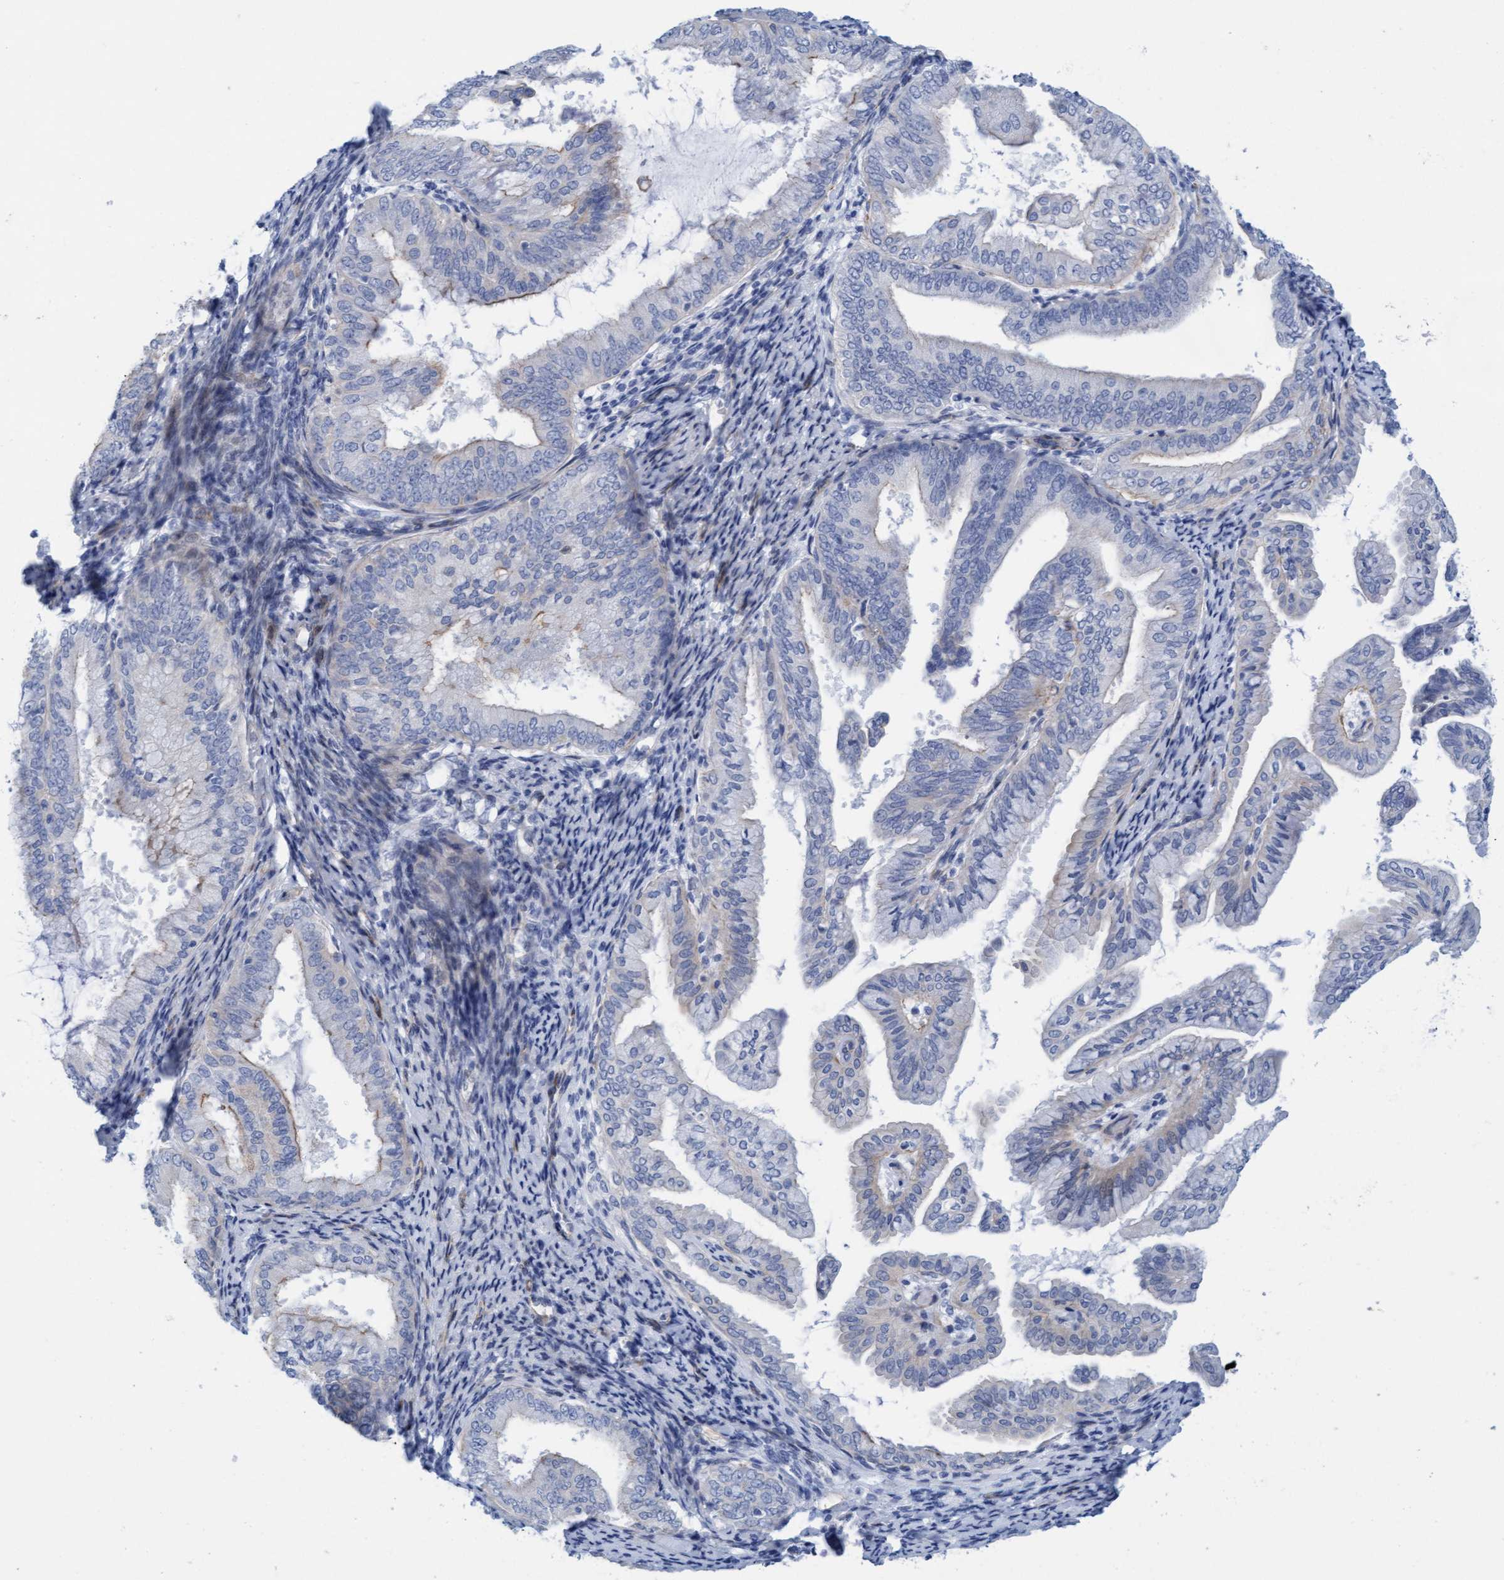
{"staining": {"intensity": "negative", "quantity": "none", "location": "none"}, "tissue": "endometrial cancer", "cell_type": "Tumor cells", "image_type": "cancer", "snomed": [{"axis": "morphology", "description": "Adenocarcinoma, NOS"}, {"axis": "topography", "description": "Endometrium"}], "caption": "The histopathology image shows no staining of tumor cells in endometrial adenocarcinoma. The staining is performed using DAB (3,3'-diaminobenzidine) brown chromogen with nuclei counter-stained in using hematoxylin.", "gene": "MTFR1", "patient": {"sex": "female", "age": 63}}